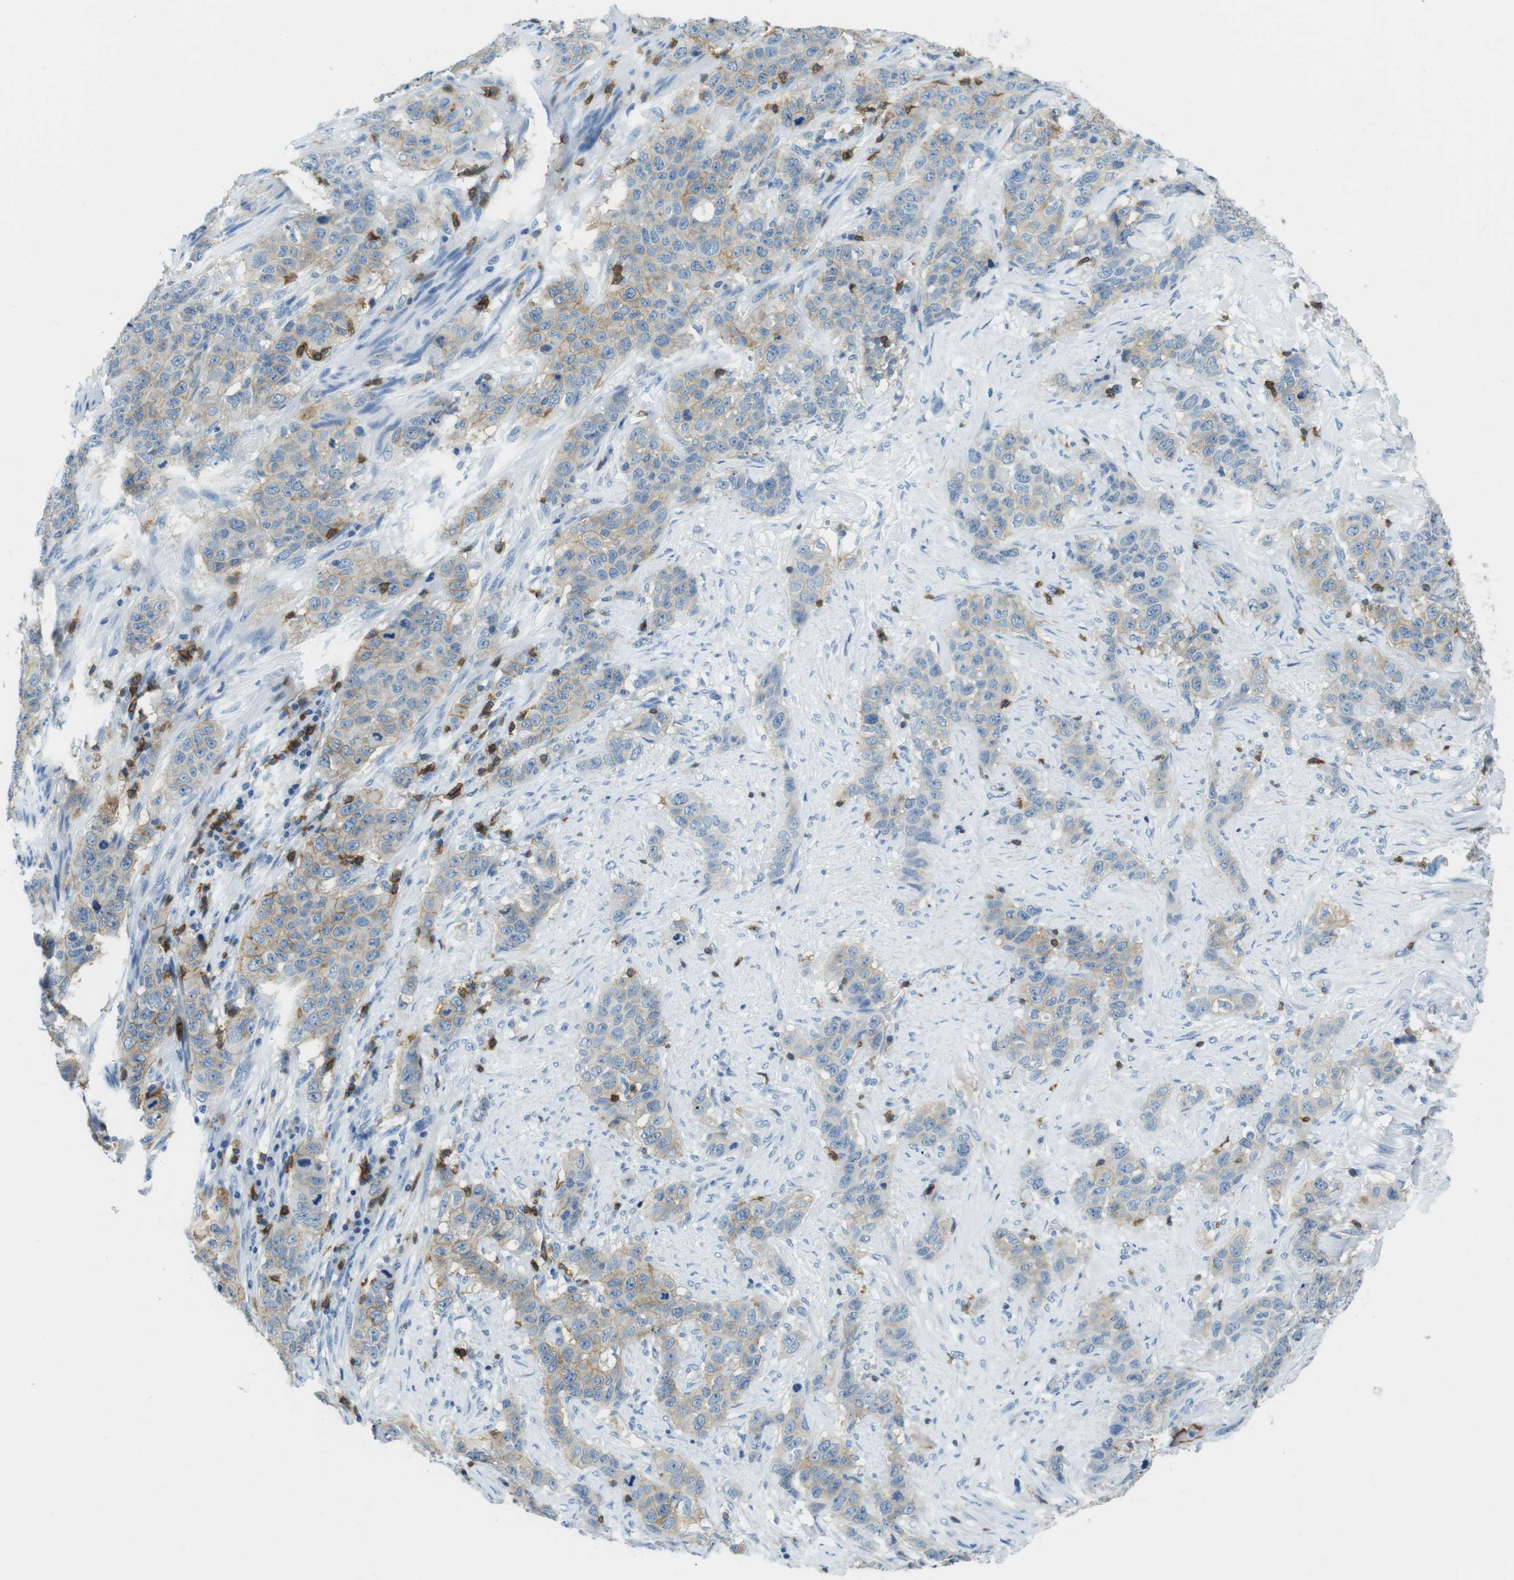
{"staining": {"intensity": "weak", "quantity": ">75%", "location": "cytoplasmic/membranous"}, "tissue": "stomach cancer", "cell_type": "Tumor cells", "image_type": "cancer", "snomed": [{"axis": "morphology", "description": "Adenocarcinoma, NOS"}, {"axis": "topography", "description": "Stomach"}], "caption": "Weak cytoplasmic/membranous positivity for a protein is appreciated in approximately >75% of tumor cells of stomach cancer (adenocarcinoma) using immunohistochemistry.", "gene": "LAT", "patient": {"sex": "male", "age": 48}}